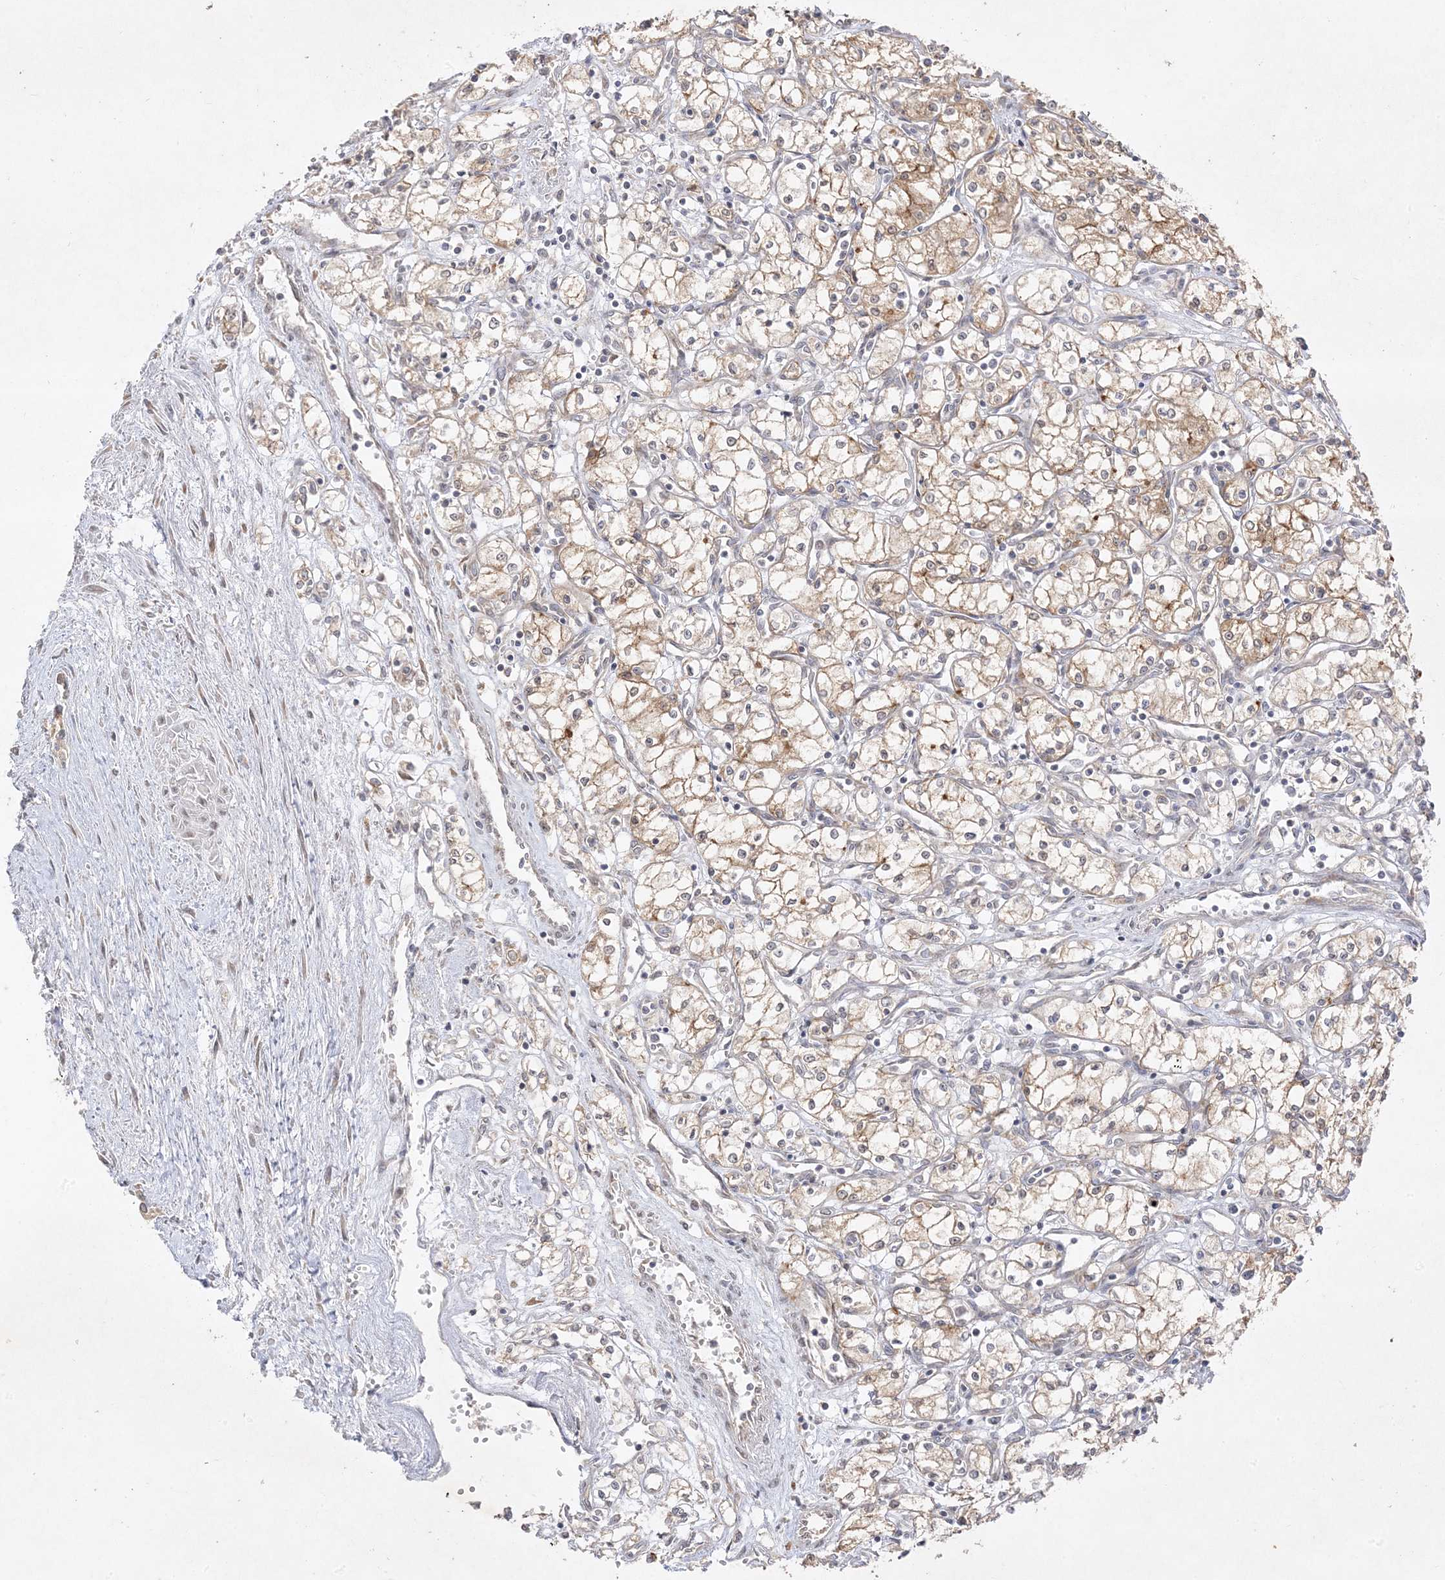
{"staining": {"intensity": "weak", "quantity": ">75%", "location": "cytoplasmic/membranous"}, "tissue": "renal cancer", "cell_type": "Tumor cells", "image_type": "cancer", "snomed": [{"axis": "morphology", "description": "Adenocarcinoma, NOS"}, {"axis": "topography", "description": "Kidney"}], "caption": "This photomicrograph reveals IHC staining of human renal adenocarcinoma, with low weak cytoplasmic/membranous expression in about >75% of tumor cells.", "gene": "C2CD2", "patient": {"sex": "male", "age": 59}}